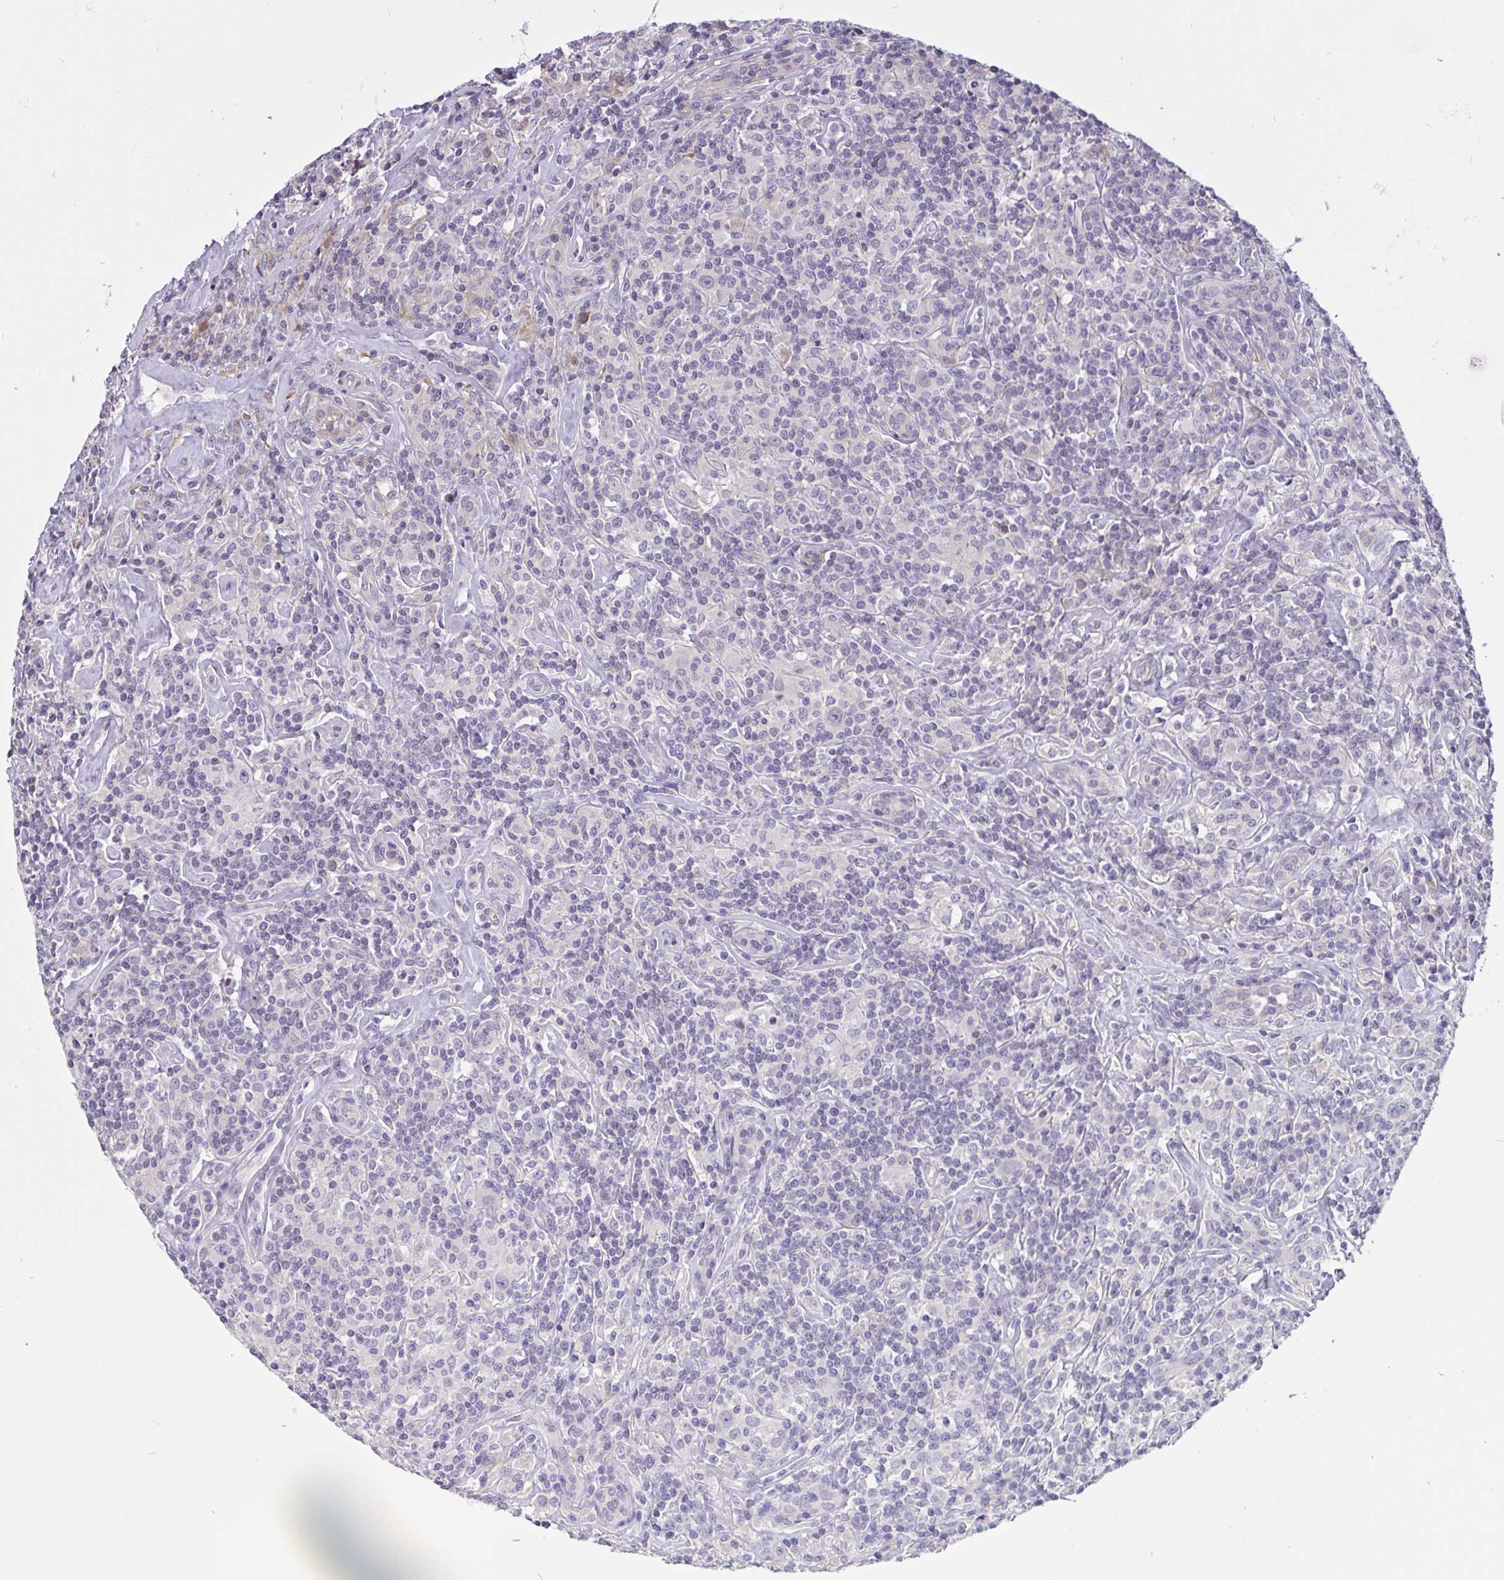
{"staining": {"intensity": "negative", "quantity": "none", "location": "none"}, "tissue": "lymphoma", "cell_type": "Tumor cells", "image_type": "cancer", "snomed": [{"axis": "morphology", "description": "Hodgkin's disease, NOS"}, {"axis": "morphology", "description": "Hodgkin's lymphoma, nodular sclerosis"}, {"axis": "topography", "description": "Lymph node"}], "caption": "Lymphoma was stained to show a protein in brown. There is no significant positivity in tumor cells.", "gene": "SEMA6B", "patient": {"sex": "female", "age": 10}}